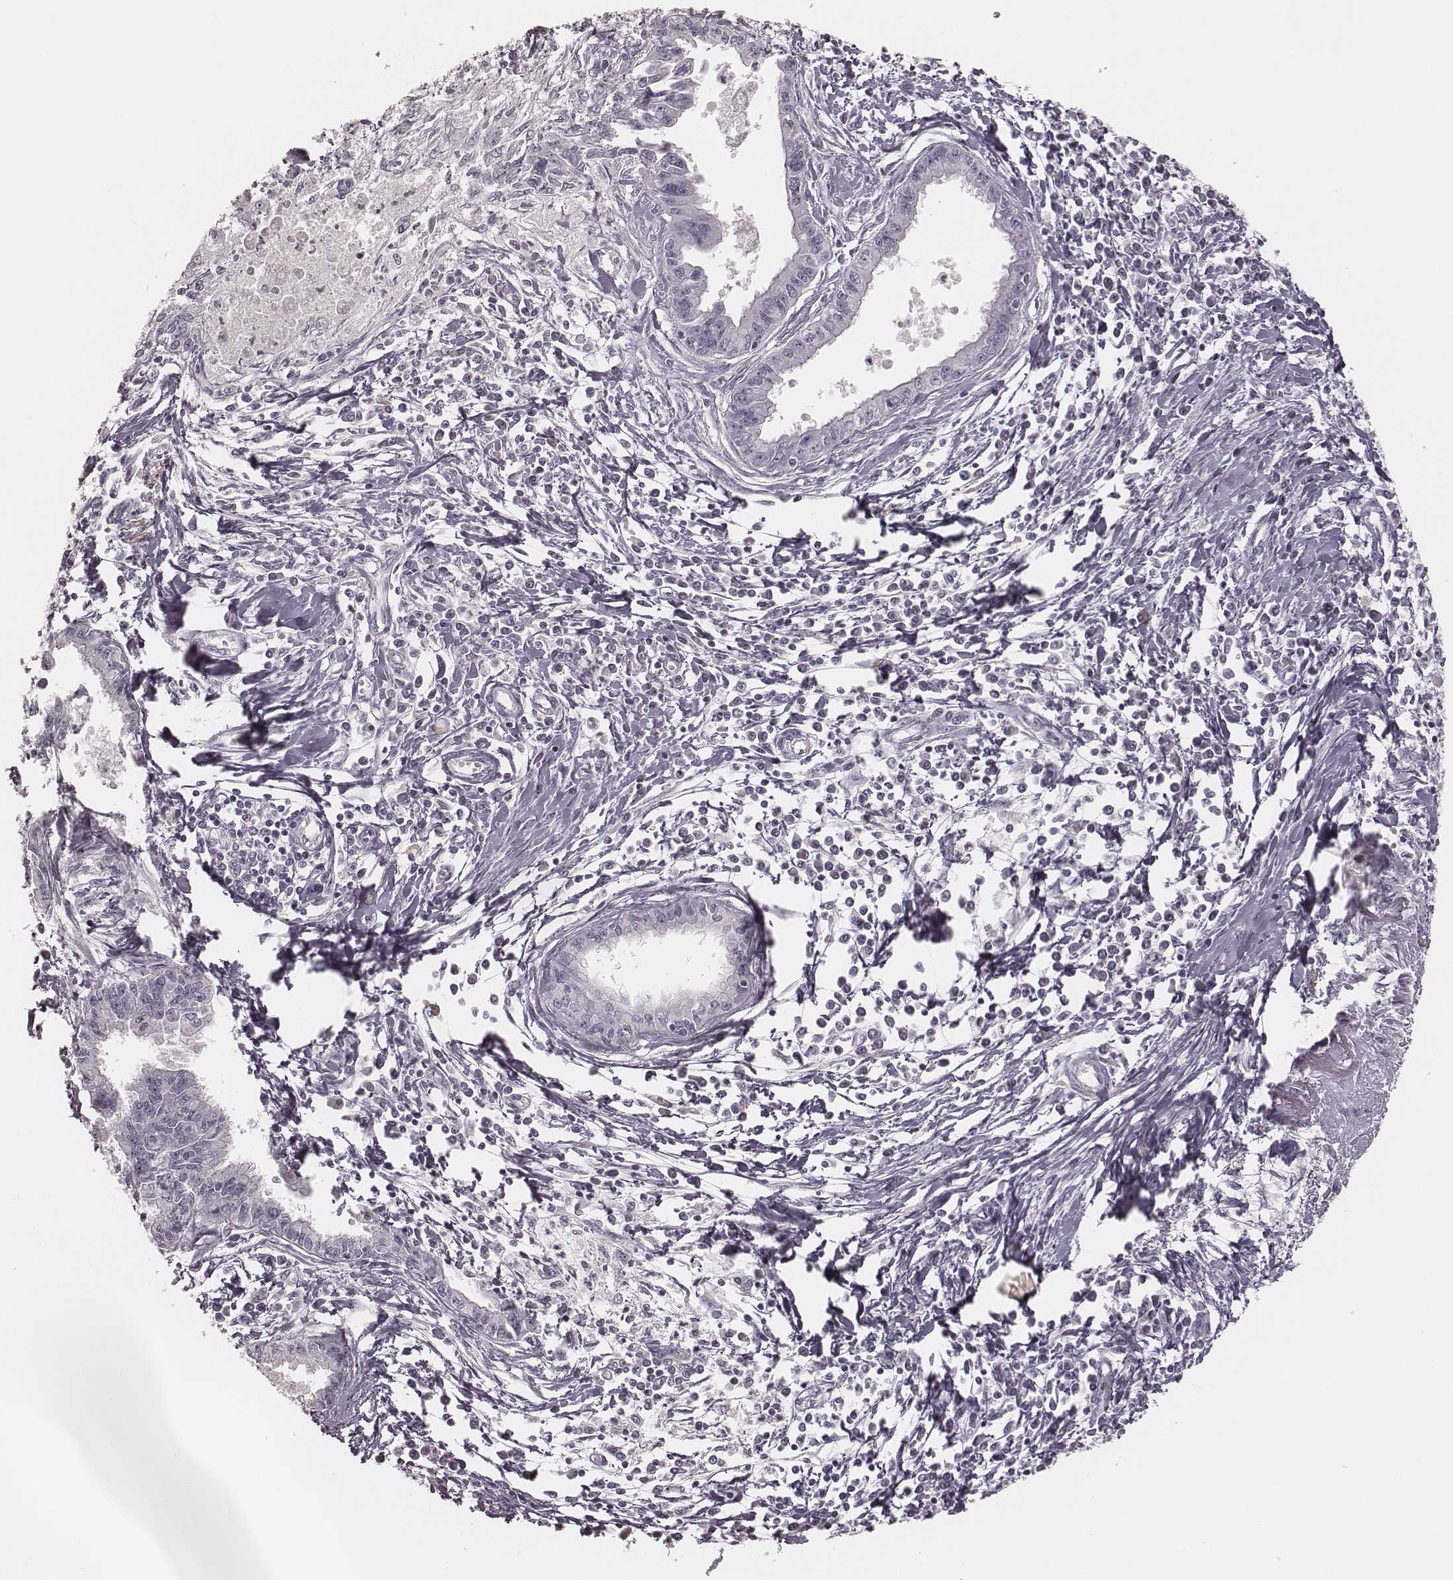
{"staining": {"intensity": "negative", "quantity": "none", "location": "none"}, "tissue": "pancreatic cancer", "cell_type": "Tumor cells", "image_type": "cancer", "snomed": [{"axis": "morphology", "description": "Adenocarcinoma, NOS"}, {"axis": "topography", "description": "Pancreas"}], "caption": "Immunohistochemistry (IHC) of pancreatic cancer demonstrates no staining in tumor cells.", "gene": "MSX1", "patient": {"sex": "male", "age": 72}}